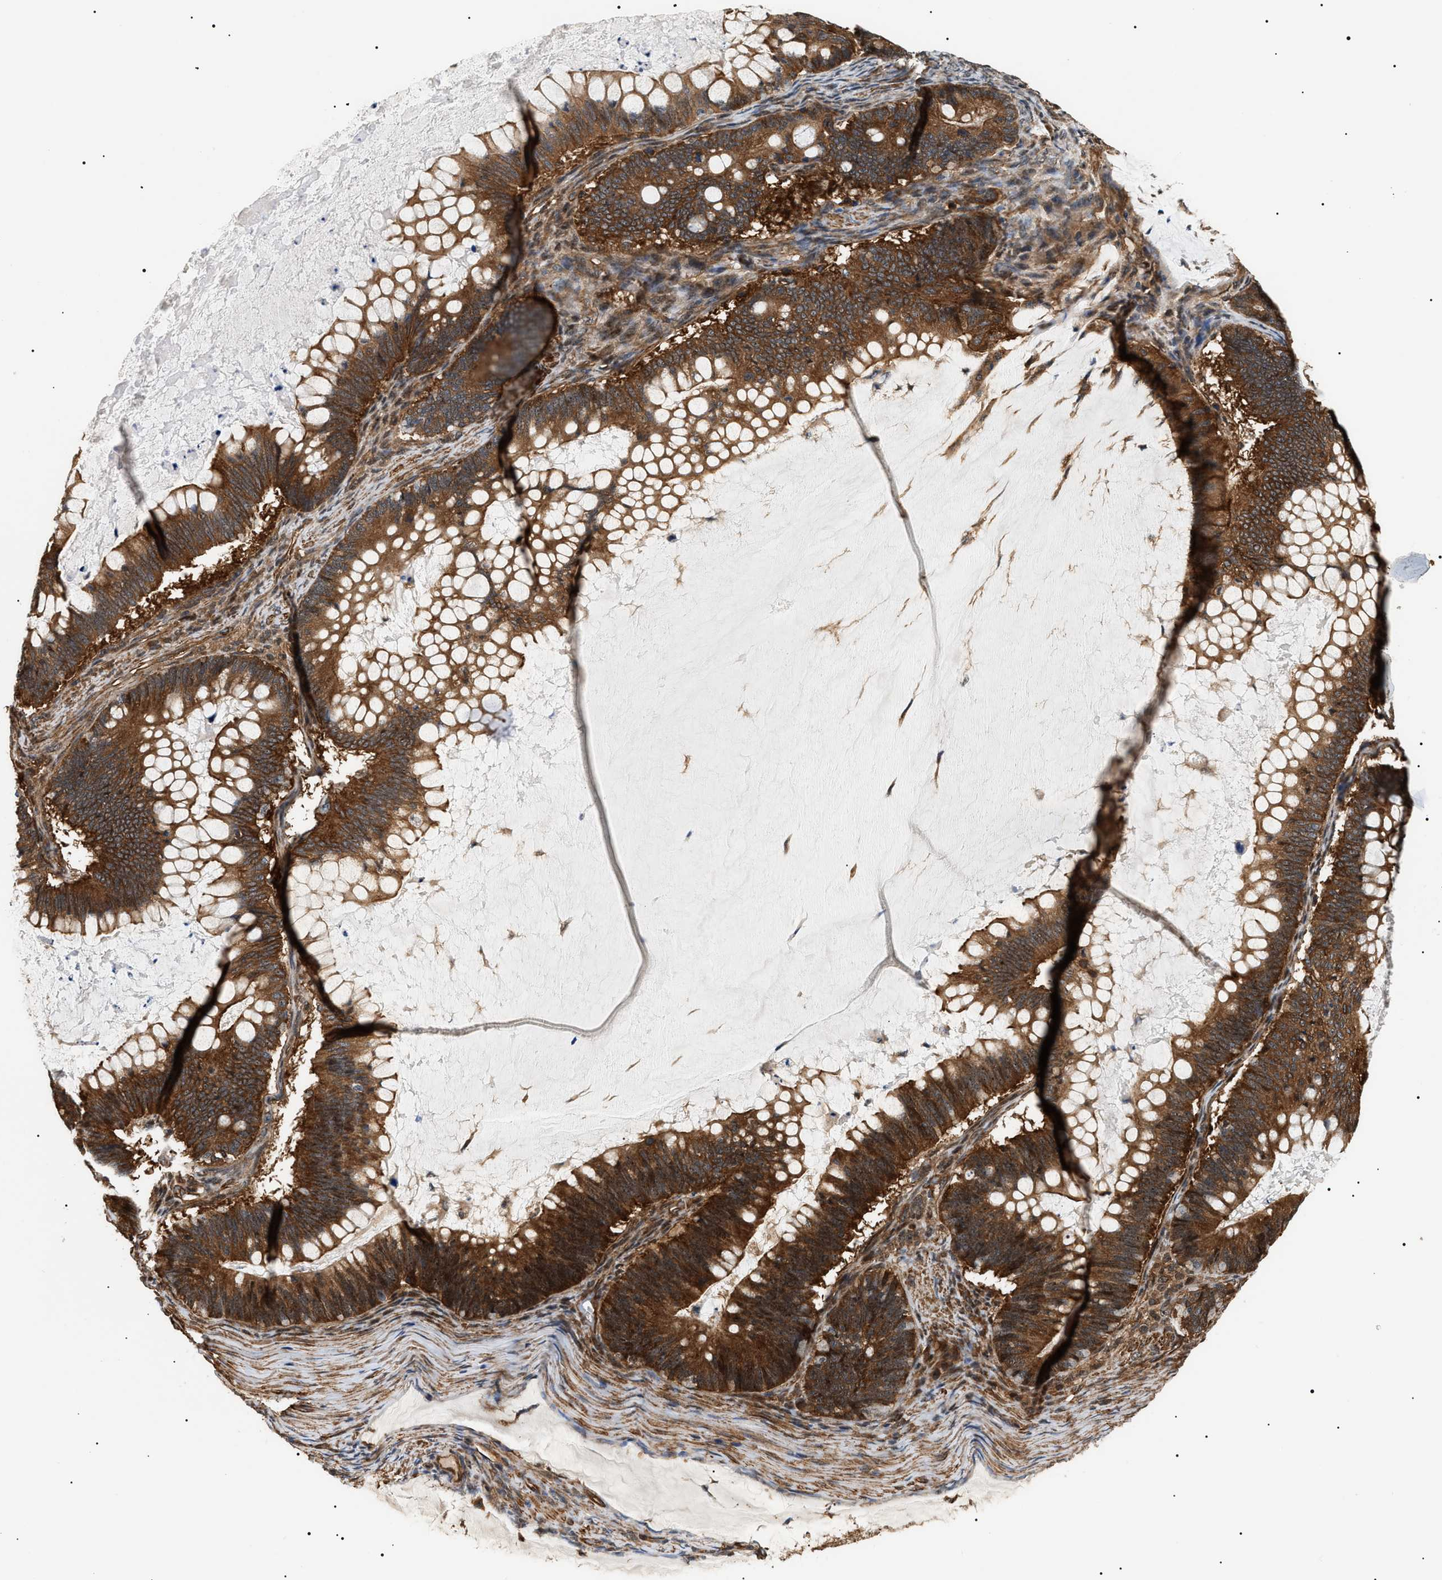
{"staining": {"intensity": "strong", "quantity": ">75%", "location": "cytoplasmic/membranous"}, "tissue": "ovarian cancer", "cell_type": "Tumor cells", "image_type": "cancer", "snomed": [{"axis": "morphology", "description": "Cystadenocarcinoma, mucinous, NOS"}, {"axis": "topography", "description": "Ovary"}], "caption": "Immunohistochemical staining of mucinous cystadenocarcinoma (ovarian) reveals strong cytoplasmic/membranous protein positivity in about >75% of tumor cells.", "gene": "SH3GLB2", "patient": {"sex": "female", "age": 61}}